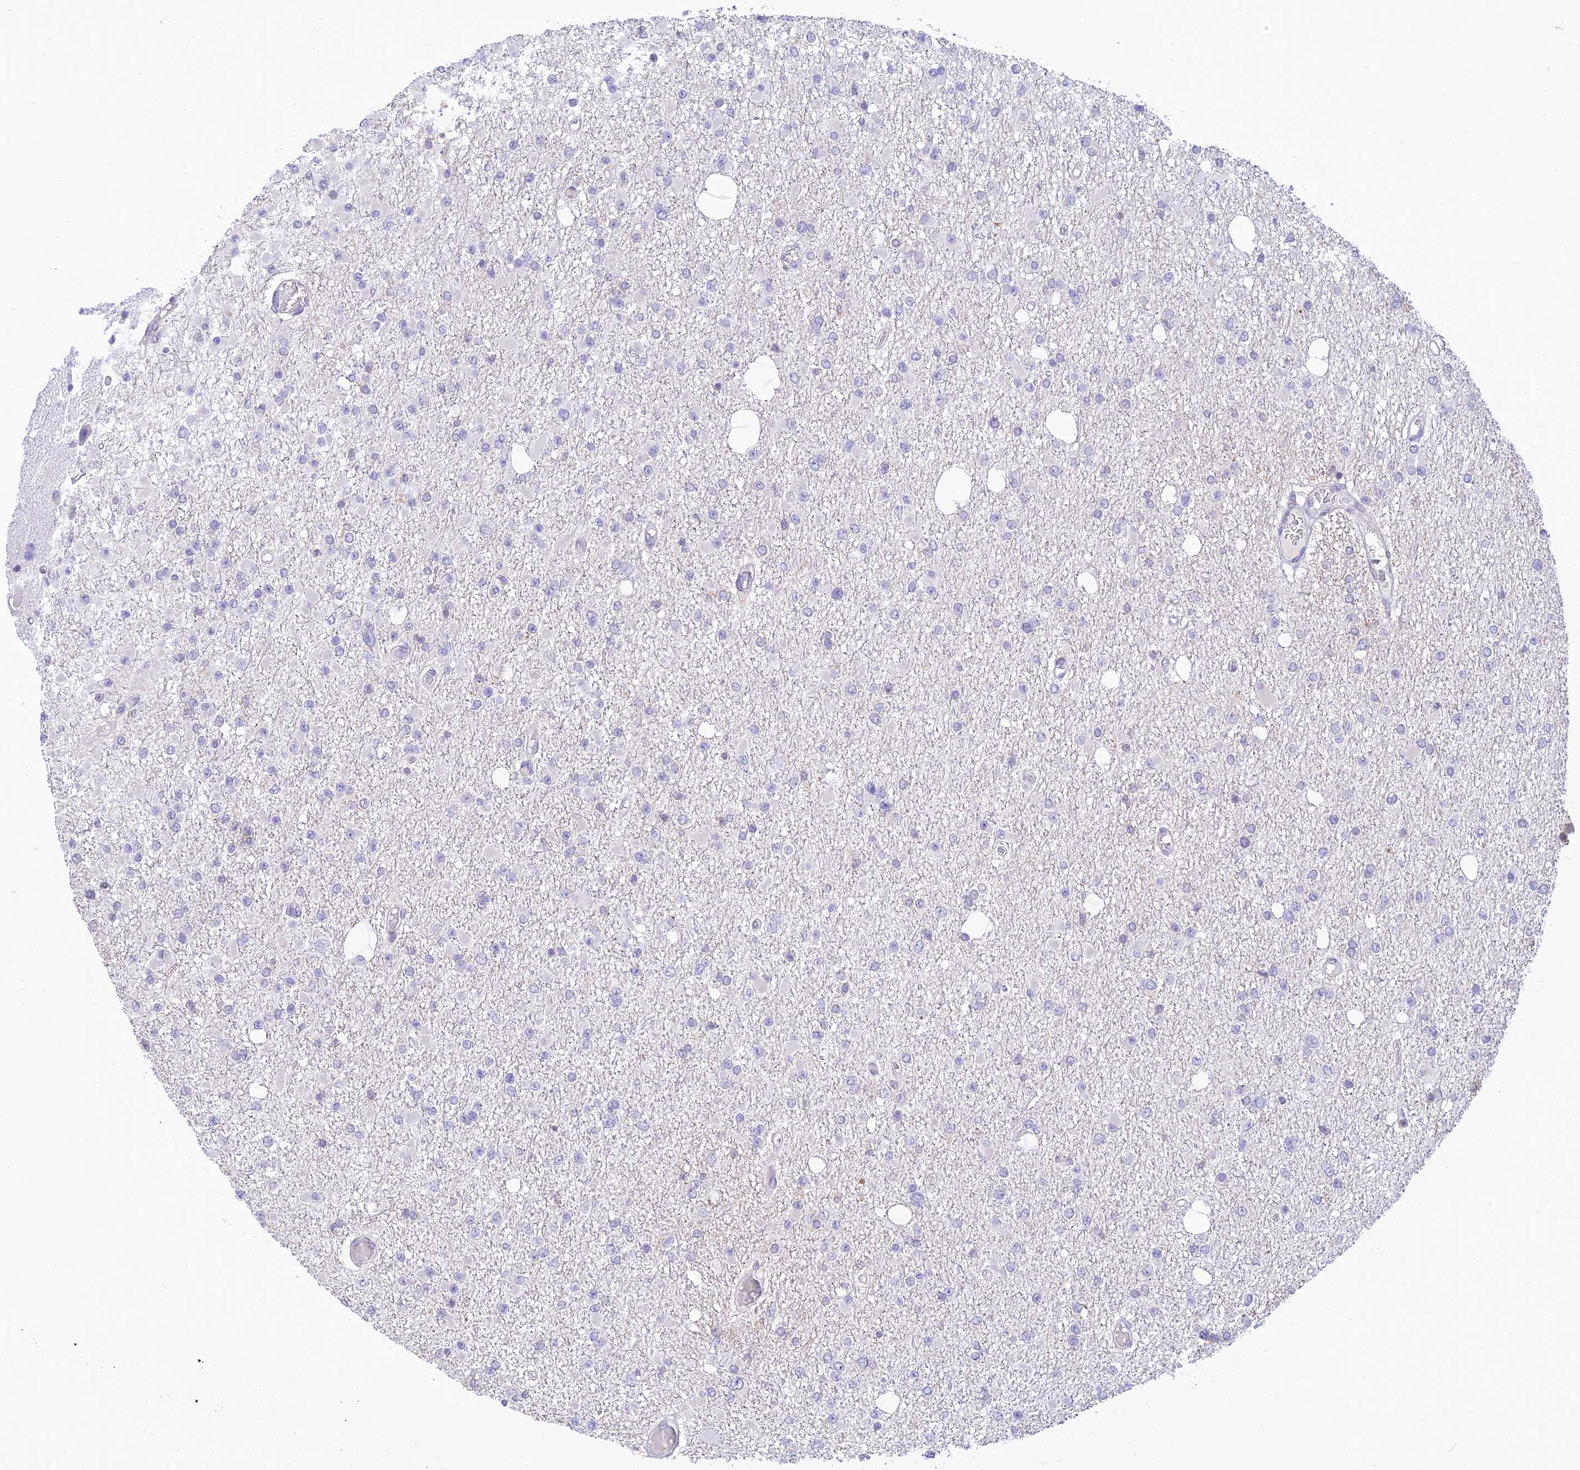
{"staining": {"intensity": "negative", "quantity": "none", "location": "none"}, "tissue": "glioma", "cell_type": "Tumor cells", "image_type": "cancer", "snomed": [{"axis": "morphology", "description": "Glioma, malignant, Low grade"}, {"axis": "topography", "description": "Brain"}], "caption": "High magnification brightfield microscopy of malignant glioma (low-grade) stained with DAB (3,3'-diaminobenzidine) (brown) and counterstained with hematoxylin (blue): tumor cells show no significant expression.", "gene": "FAM186B", "patient": {"sex": "female", "age": 22}}